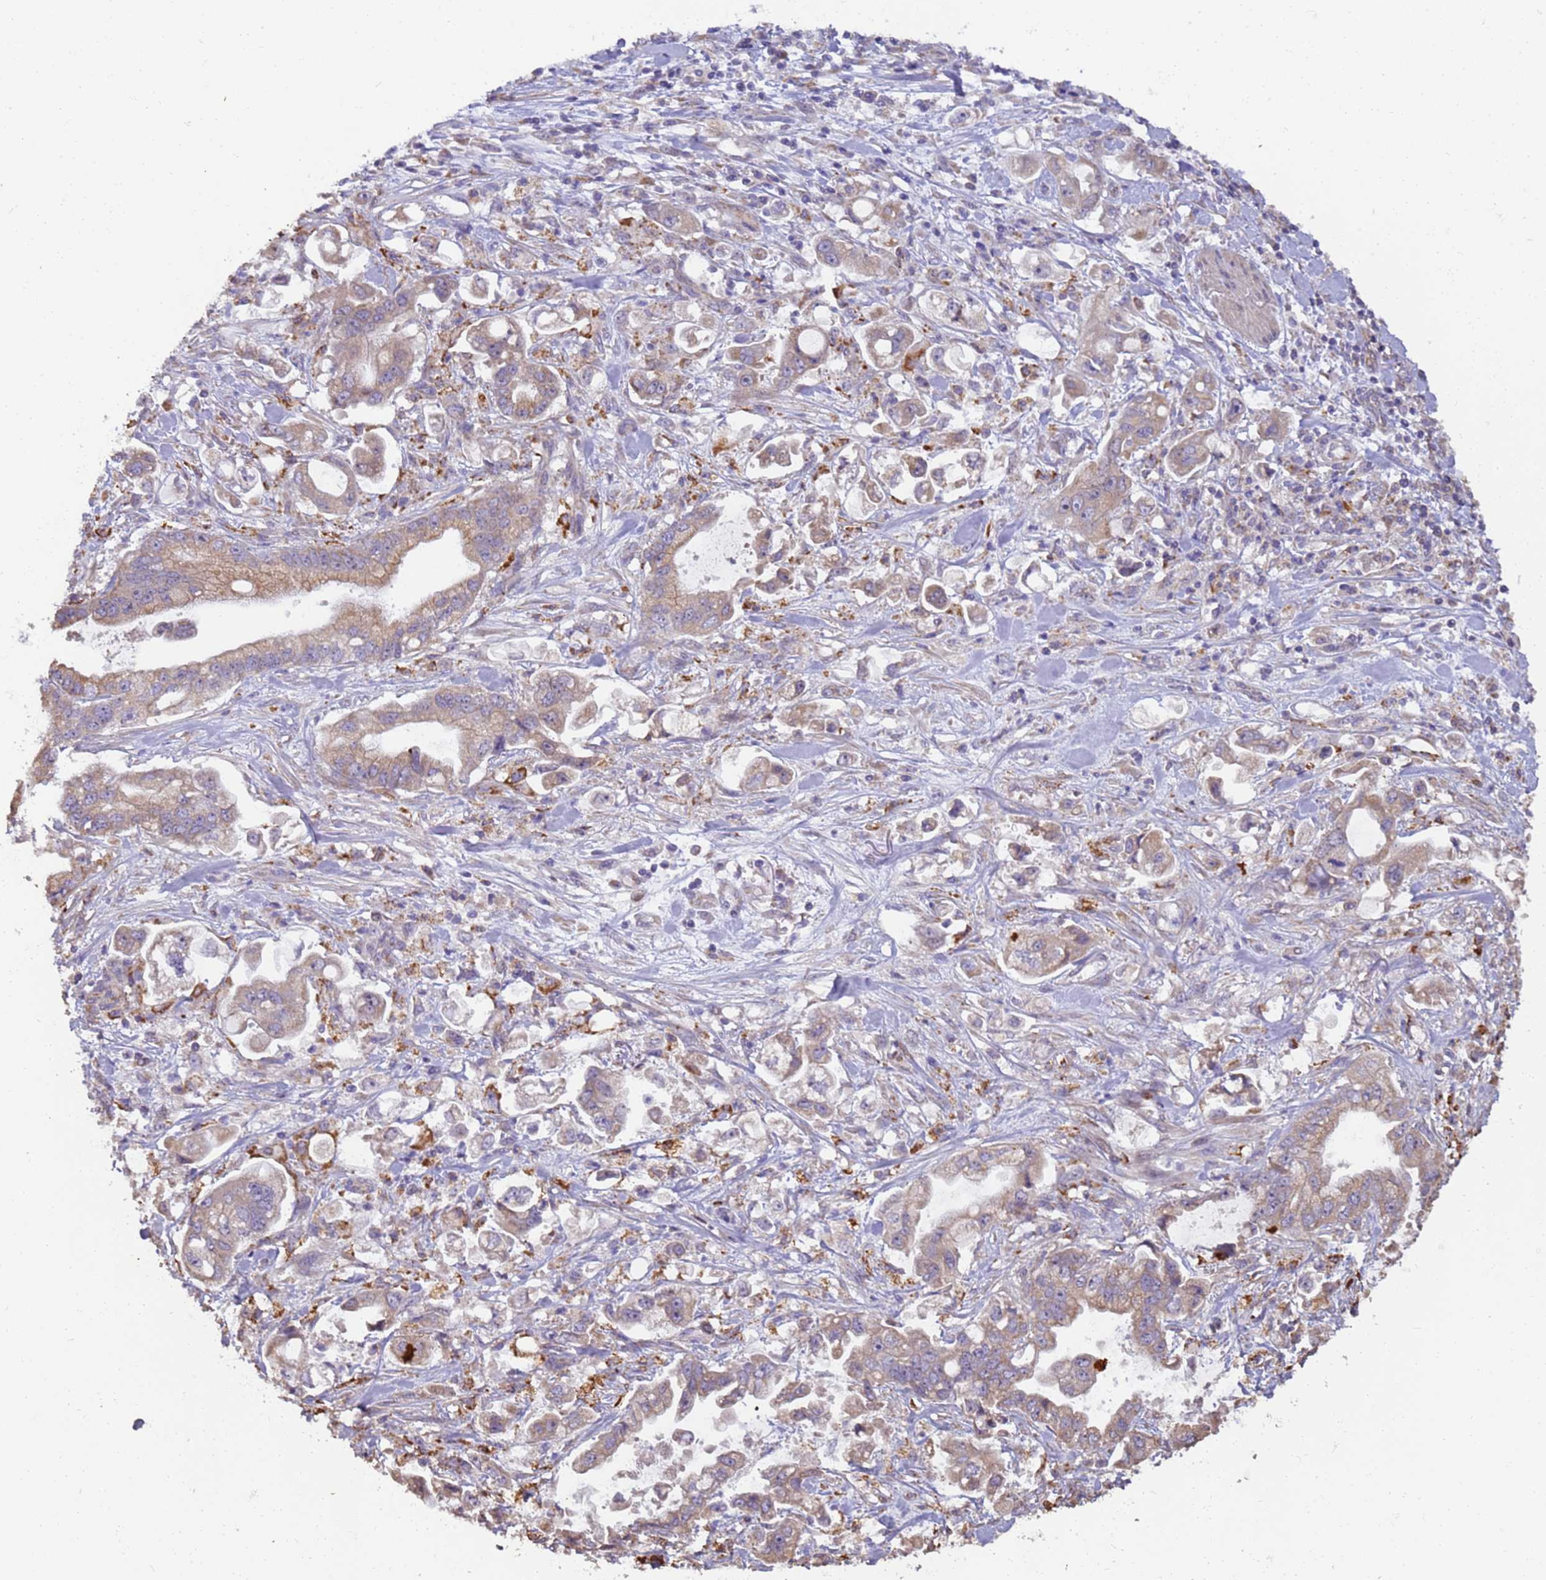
{"staining": {"intensity": "weak", "quantity": "<25%", "location": "cytoplasmic/membranous"}, "tissue": "stomach cancer", "cell_type": "Tumor cells", "image_type": "cancer", "snomed": [{"axis": "morphology", "description": "Adenocarcinoma, NOS"}, {"axis": "topography", "description": "Stomach"}], "caption": "Human stomach adenocarcinoma stained for a protein using IHC shows no positivity in tumor cells.", "gene": "RAPGEF3", "patient": {"sex": "male", "age": 62}}